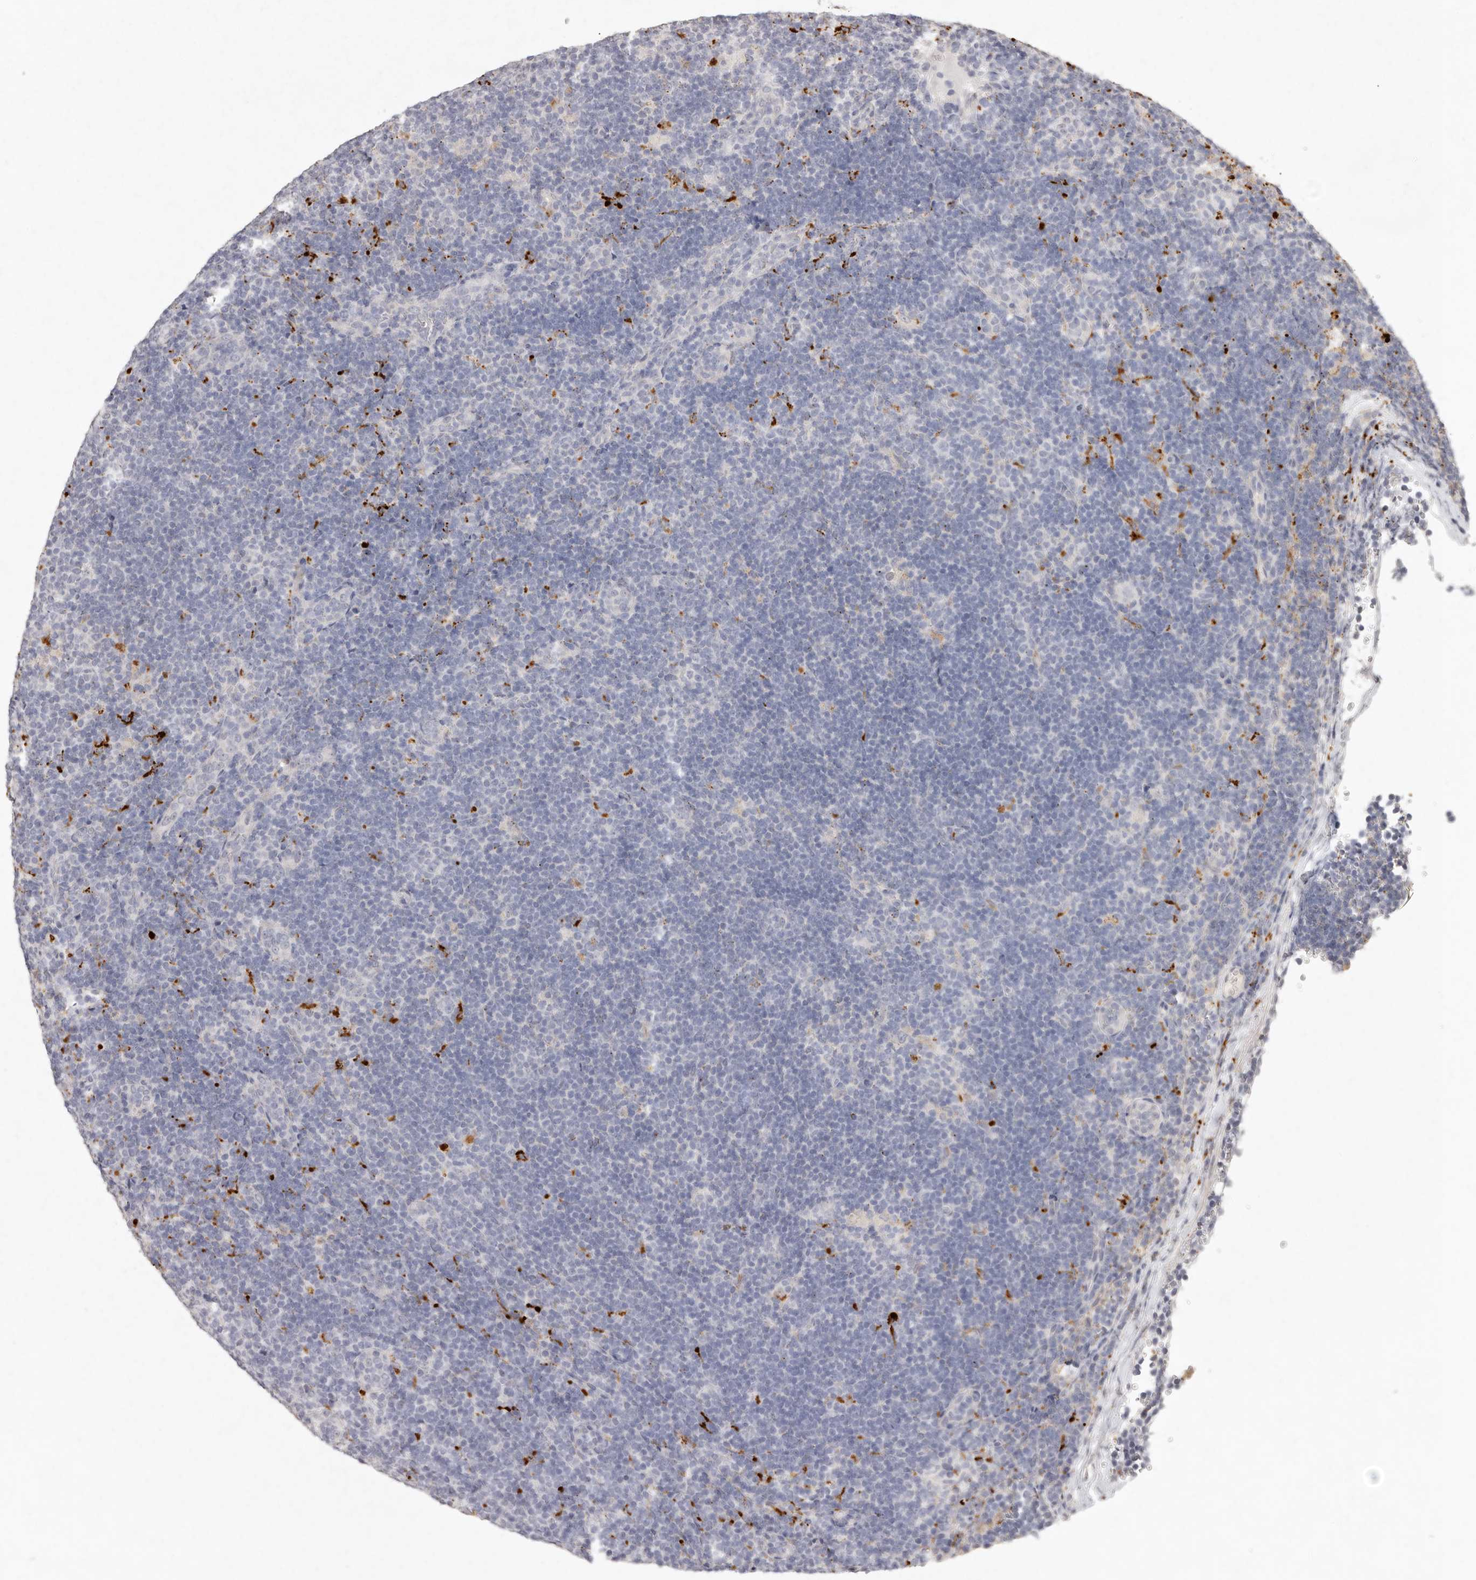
{"staining": {"intensity": "negative", "quantity": "none", "location": "none"}, "tissue": "lymphoma", "cell_type": "Tumor cells", "image_type": "cancer", "snomed": [{"axis": "morphology", "description": "Hodgkin's disease, NOS"}, {"axis": "topography", "description": "Lymph node"}], "caption": "Hodgkin's disease was stained to show a protein in brown. There is no significant positivity in tumor cells. Brightfield microscopy of immunohistochemistry stained with DAB (3,3'-diaminobenzidine) (brown) and hematoxylin (blue), captured at high magnification.", "gene": "FAM185A", "patient": {"sex": "female", "age": 57}}